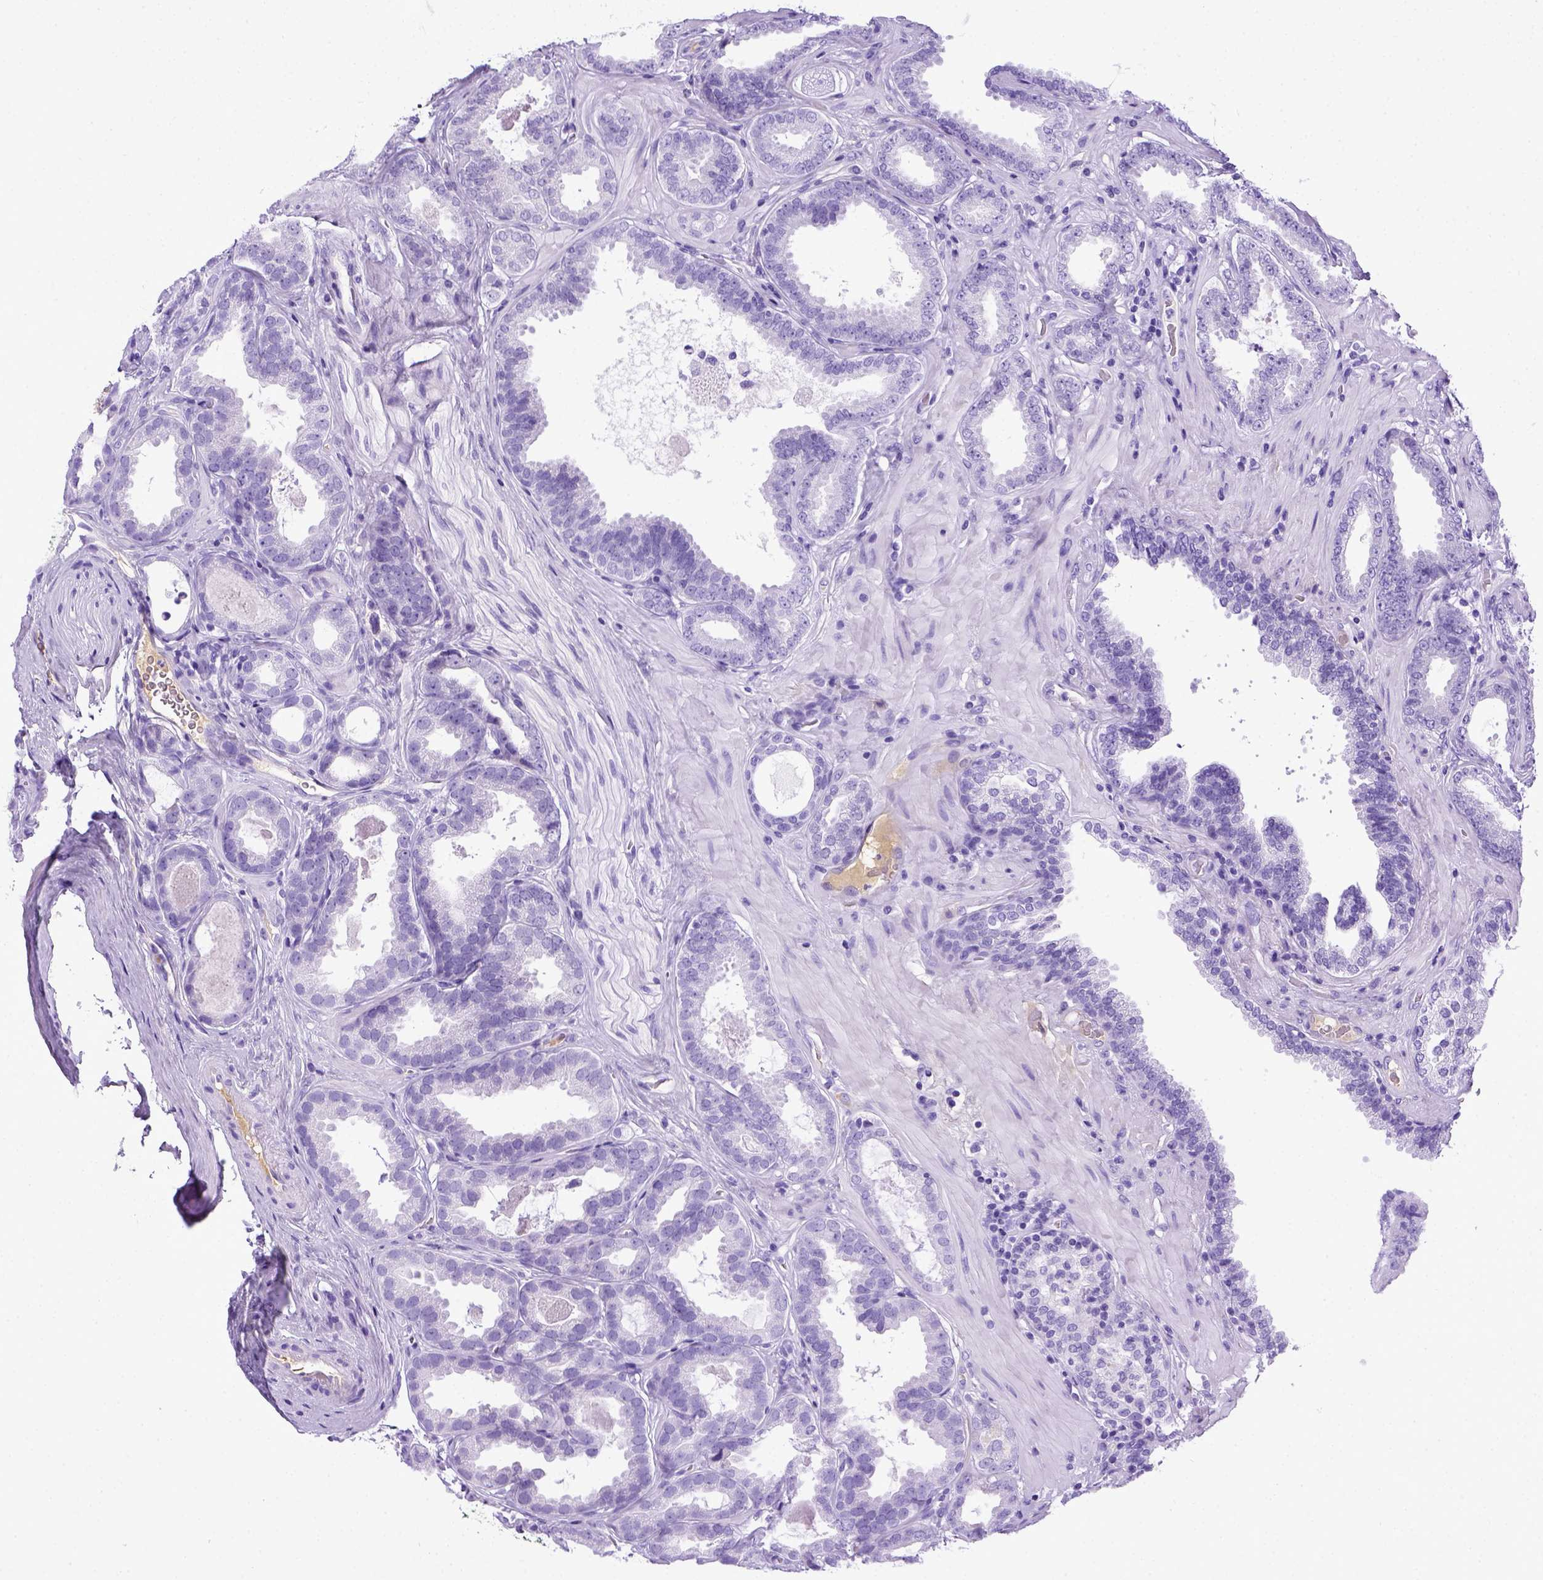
{"staining": {"intensity": "negative", "quantity": "none", "location": "none"}, "tissue": "prostate cancer", "cell_type": "Tumor cells", "image_type": "cancer", "snomed": [{"axis": "morphology", "description": "Adenocarcinoma, NOS"}, {"axis": "topography", "description": "Prostate"}], "caption": "This is a photomicrograph of immunohistochemistry staining of prostate cancer, which shows no positivity in tumor cells. The staining is performed using DAB brown chromogen with nuclei counter-stained in using hematoxylin.", "gene": "ITIH4", "patient": {"sex": "male", "age": 64}}